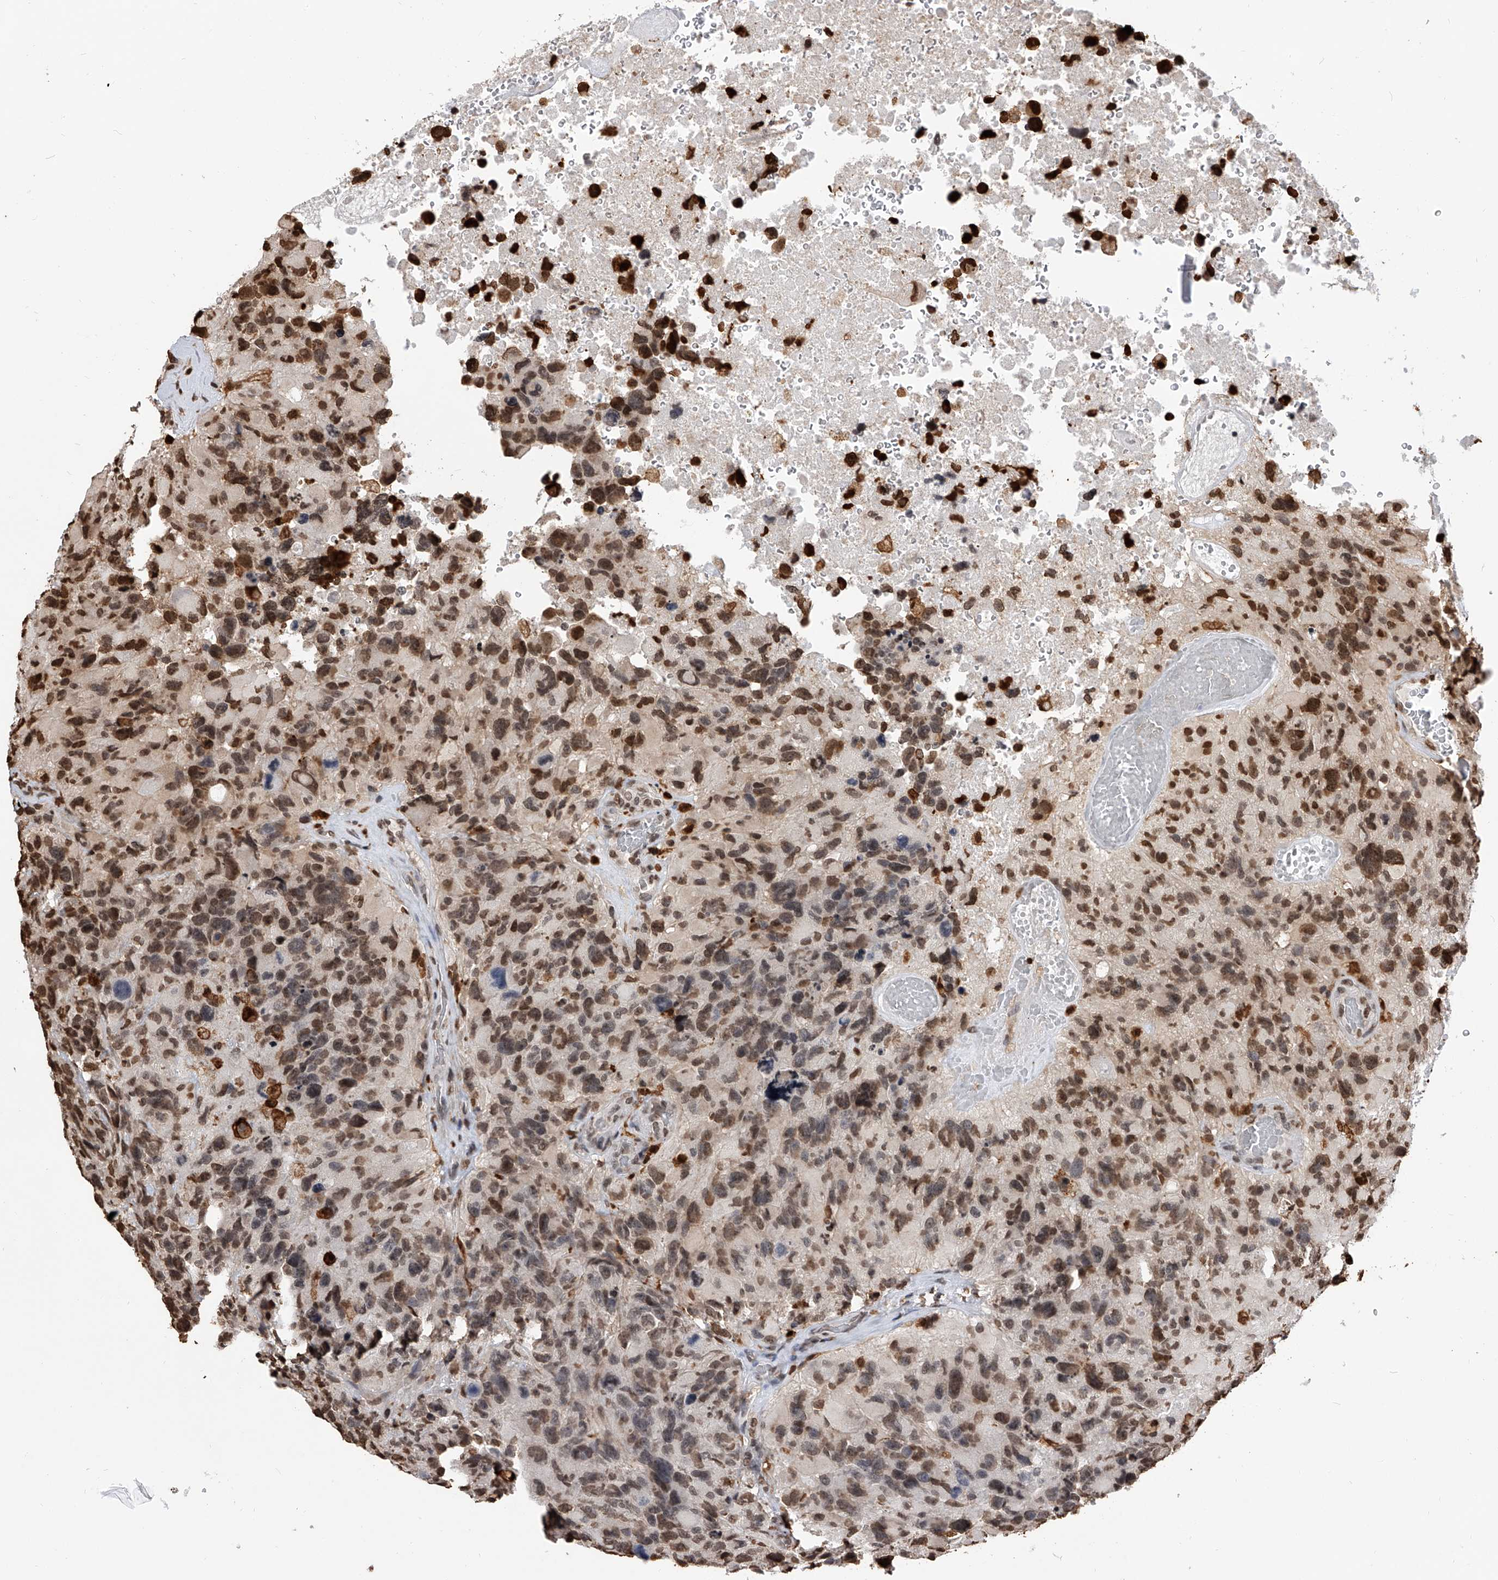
{"staining": {"intensity": "moderate", "quantity": "25%-75%", "location": "nuclear"}, "tissue": "glioma", "cell_type": "Tumor cells", "image_type": "cancer", "snomed": [{"axis": "morphology", "description": "Glioma, malignant, High grade"}, {"axis": "topography", "description": "Brain"}], "caption": "Immunohistochemistry image of neoplastic tissue: glioma stained using immunohistochemistry (IHC) shows medium levels of moderate protein expression localized specifically in the nuclear of tumor cells, appearing as a nuclear brown color.", "gene": "CFAP410", "patient": {"sex": "male", "age": 69}}